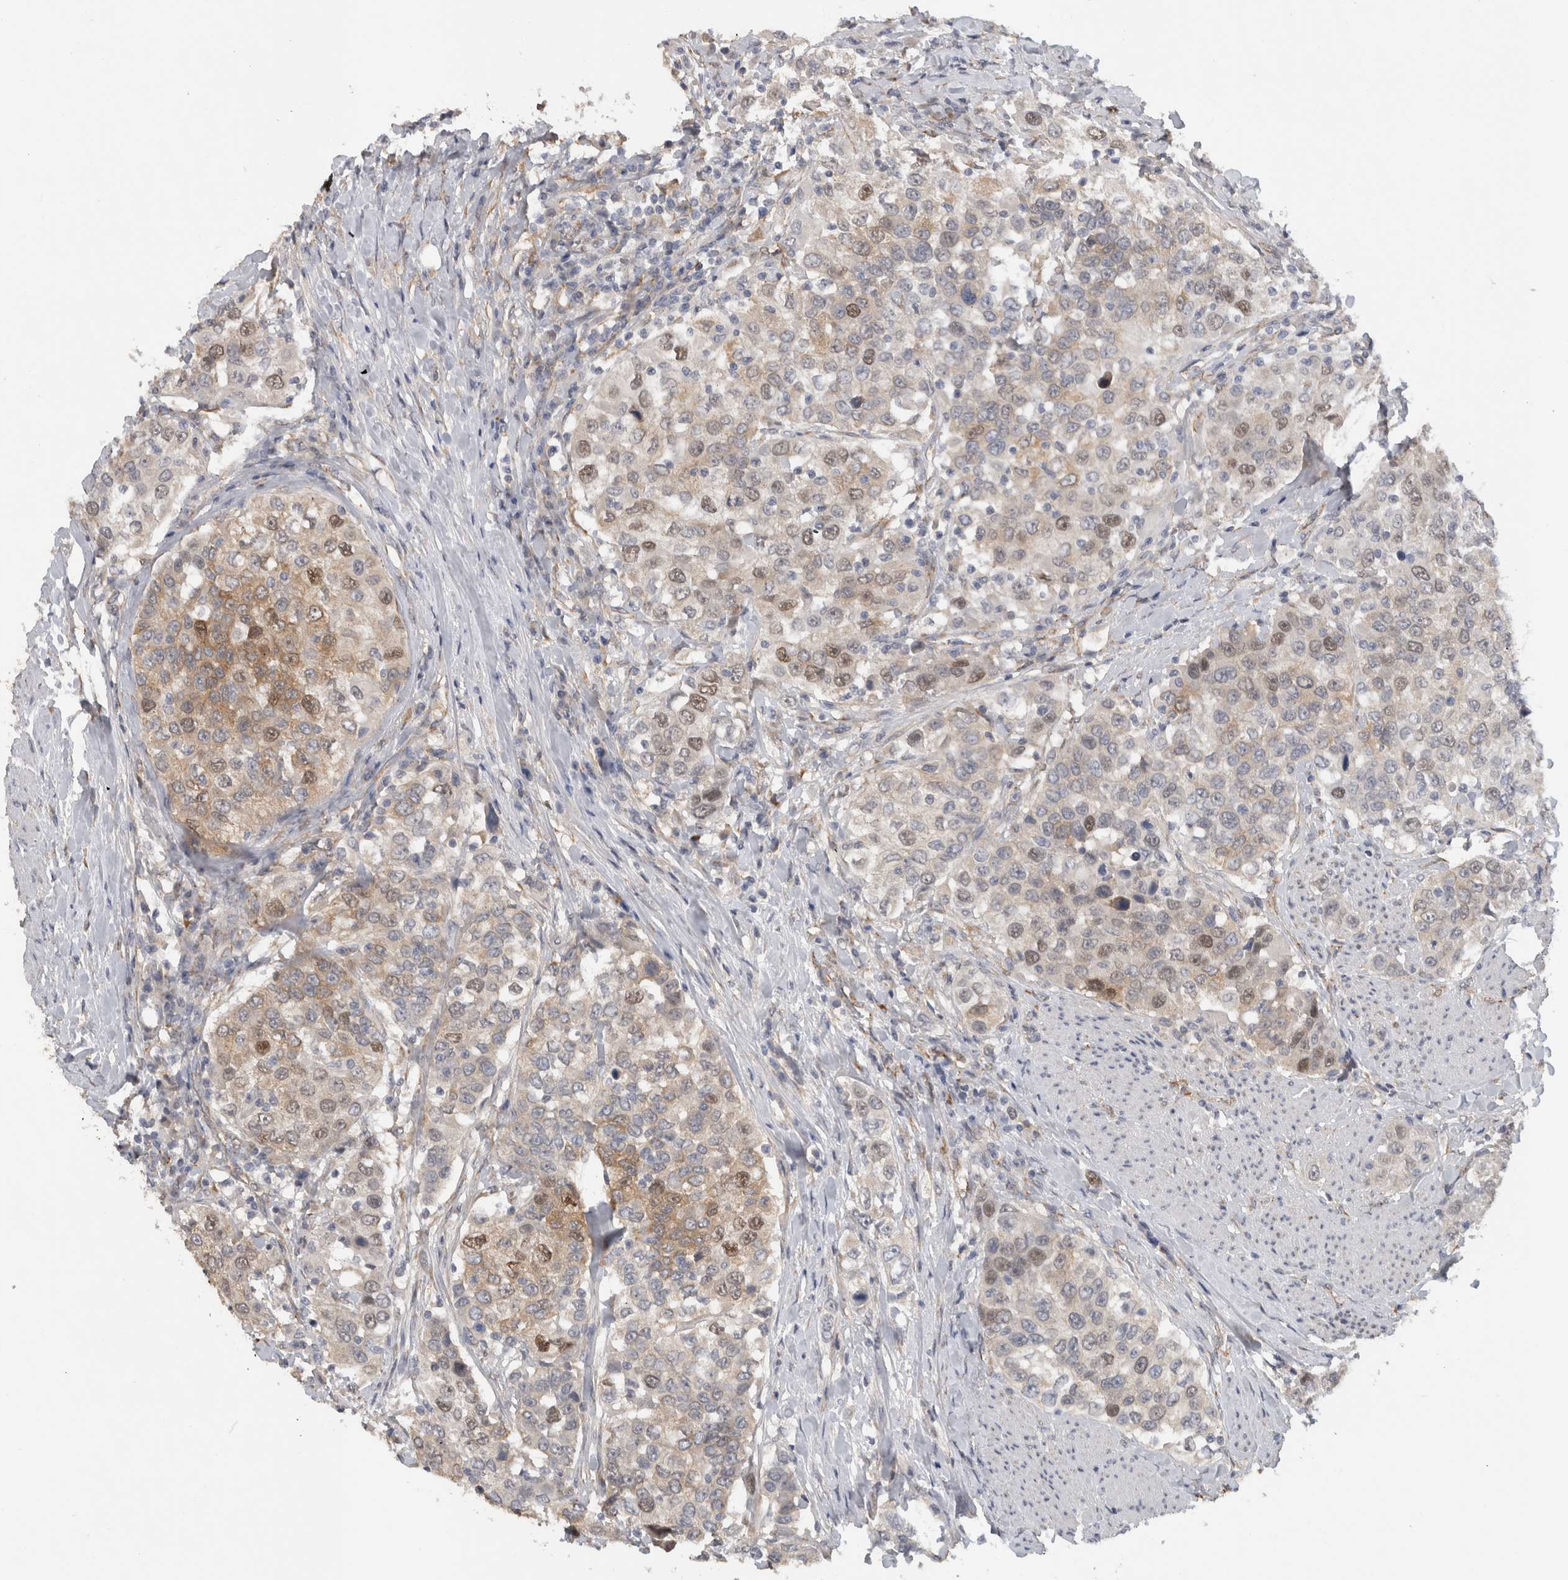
{"staining": {"intensity": "moderate", "quantity": "25%-75%", "location": "cytoplasmic/membranous,nuclear"}, "tissue": "urothelial cancer", "cell_type": "Tumor cells", "image_type": "cancer", "snomed": [{"axis": "morphology", "description": "Urothelial carcinoma, High grade"}, {"axis": "topography", "description": "Urinary bladder"}], "caption": "Immunohistochemical staining of human urothelial cancer shows medium levels of moderate cytoplasmic/membranous and nuclear positivity in approximately 25%-75% of tumor cells.", "gene": "DYRK2", "patient": {"sex": "female", "age": 80}}